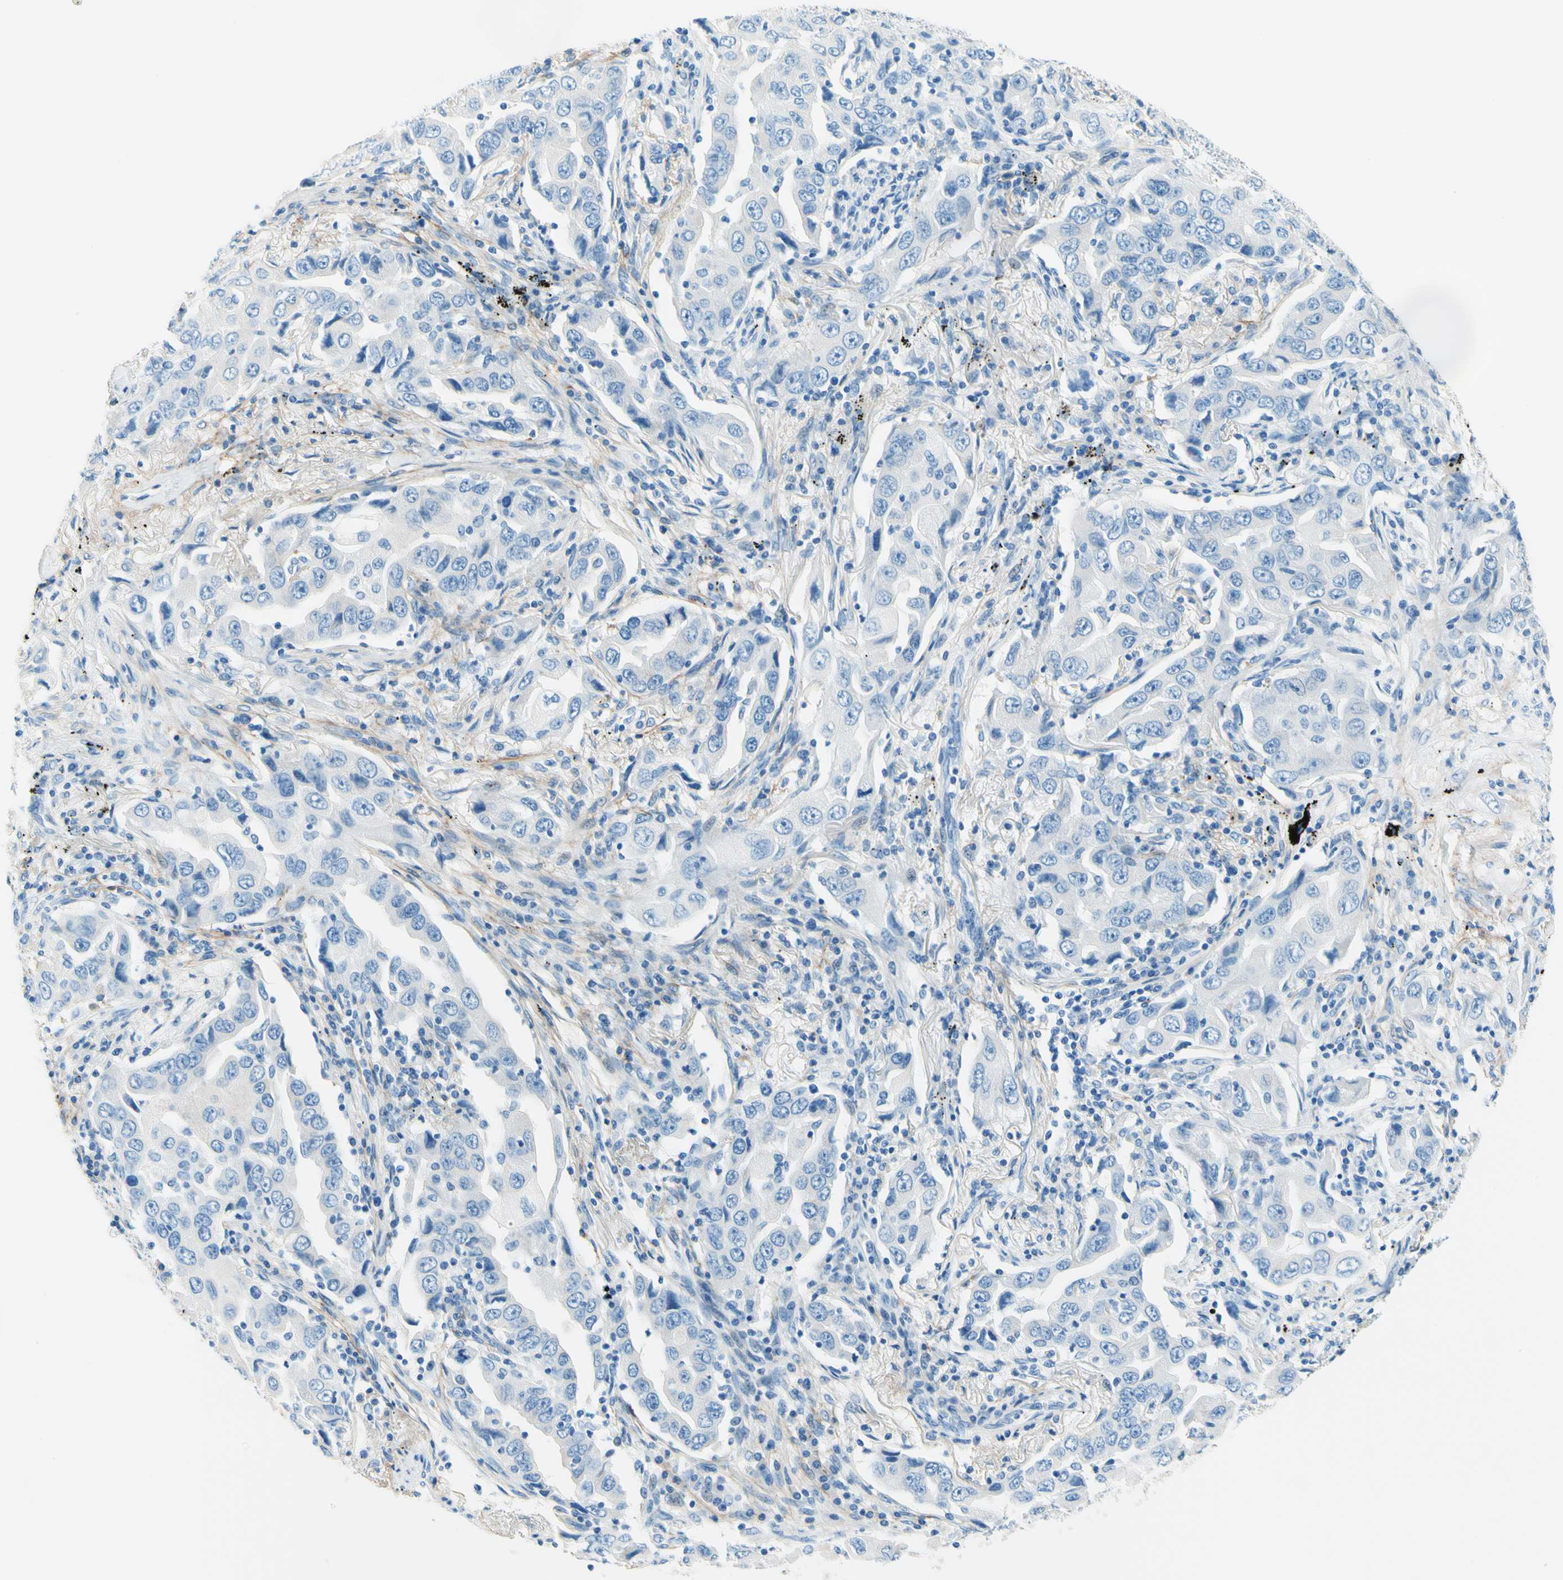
{"staining": {"intensity": "negative", "quantity": "none", "location": "none"}, "tissue": "lung cancer", "cell_type": "Tumor cells", "image_type": "cancer", "snomed": [{"axis": "morphology", "description": "Adenocarcinoma, NOS"}, {"axis": "topography", "description": "Lung"}], "caption": "There is no significant positivity in tumor cells of lung adenocarcinoma.", "gene": "MFAP5", "patient": {"sex": "female", "age": 65}}